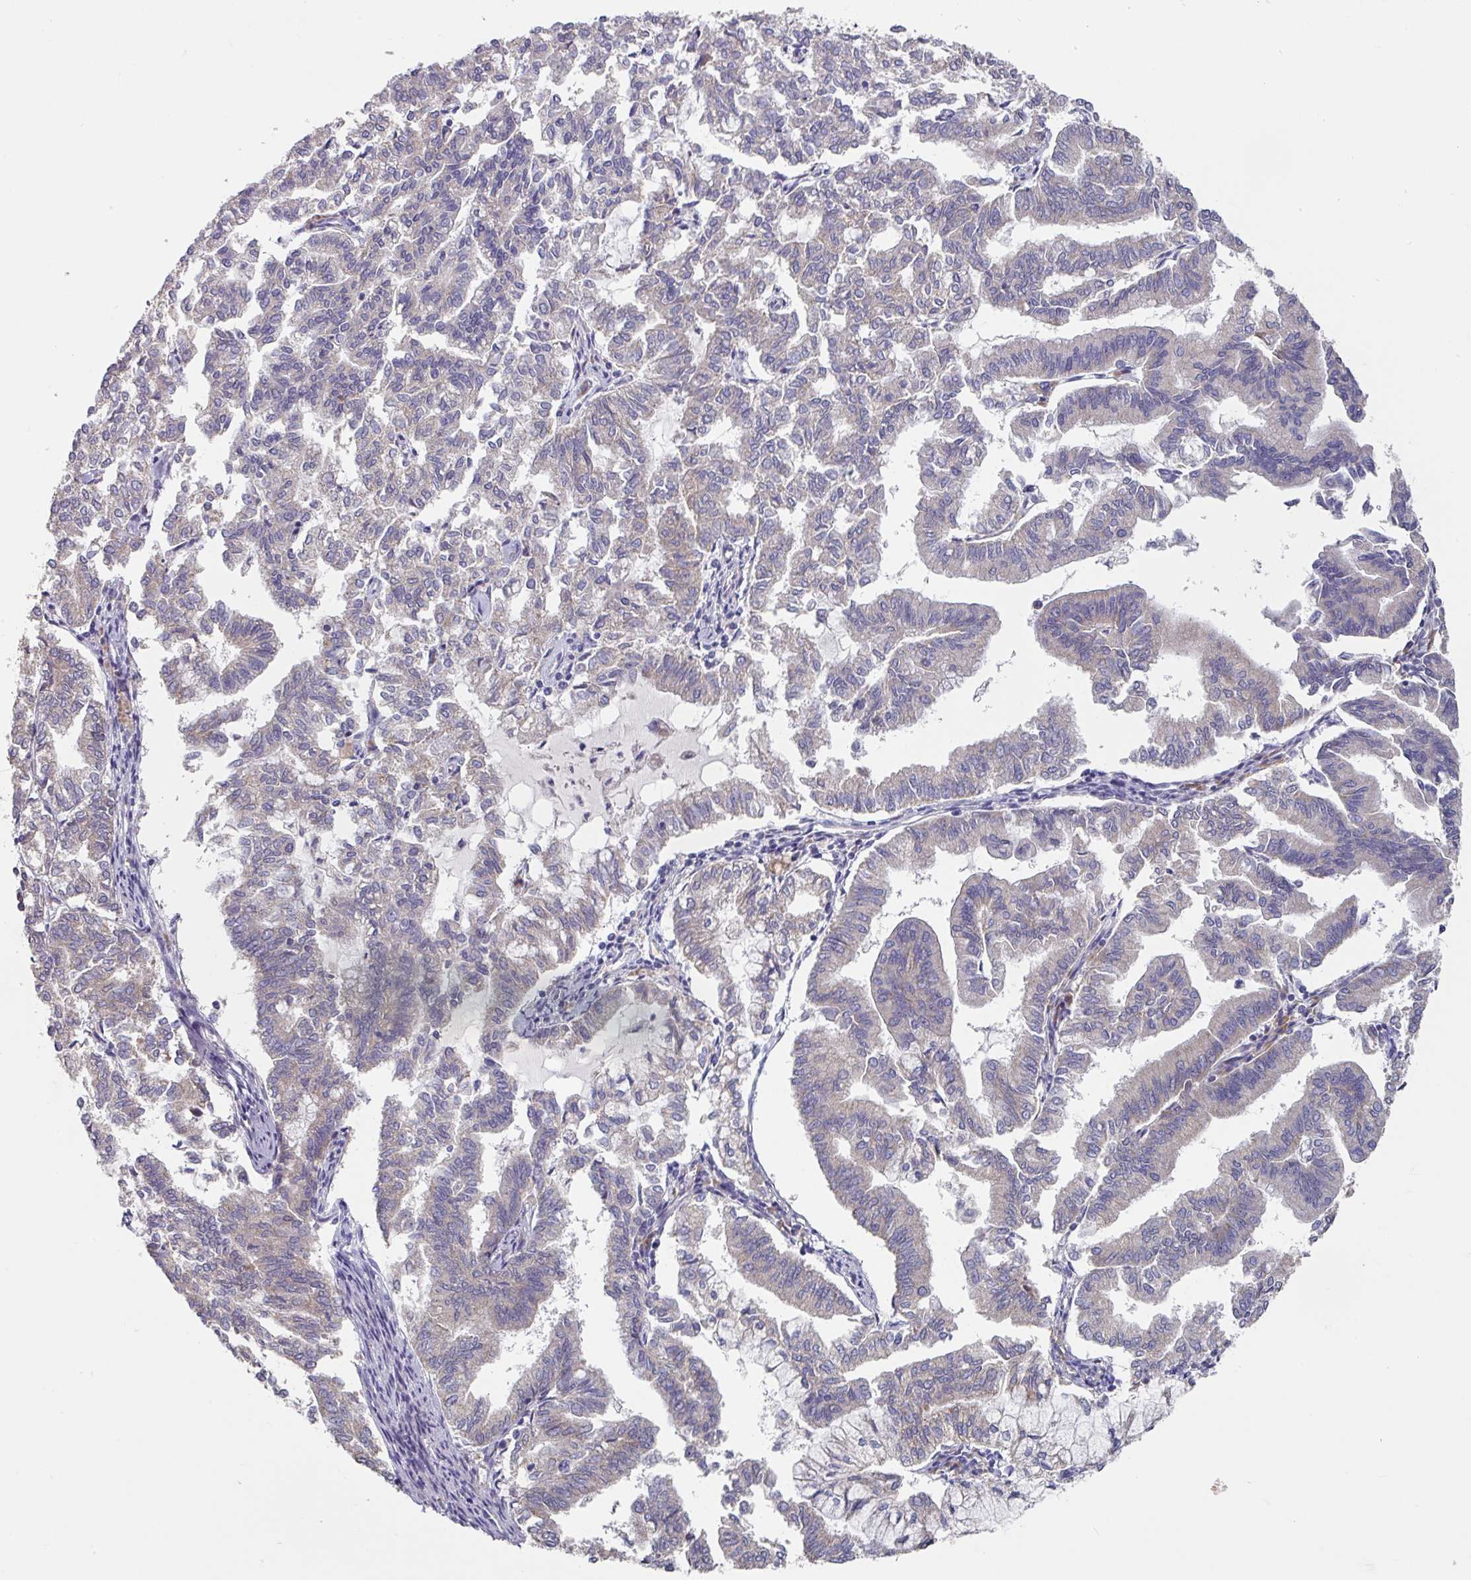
{"staining": {"intensity": "negative", "quantity": "none", "location": "none"}, "tissue": "endometrial cancer", "cell_type": "Tumor cells", "image_type": "cancer", "snomed": [{"axis": "morphology", "description": "Adenocarcinoma, NOS"}, {"axis": "topography", "description": "Endometrium"}], "caption": "DAB (3,3'-diaminobenzidine) immunohistochemical staining of adenocarcinoma (endometrial) demonstrates no significant staining in tumor cells.", "gene": "PYROXD2", "patient": {"sex": "female", "age": 79}}